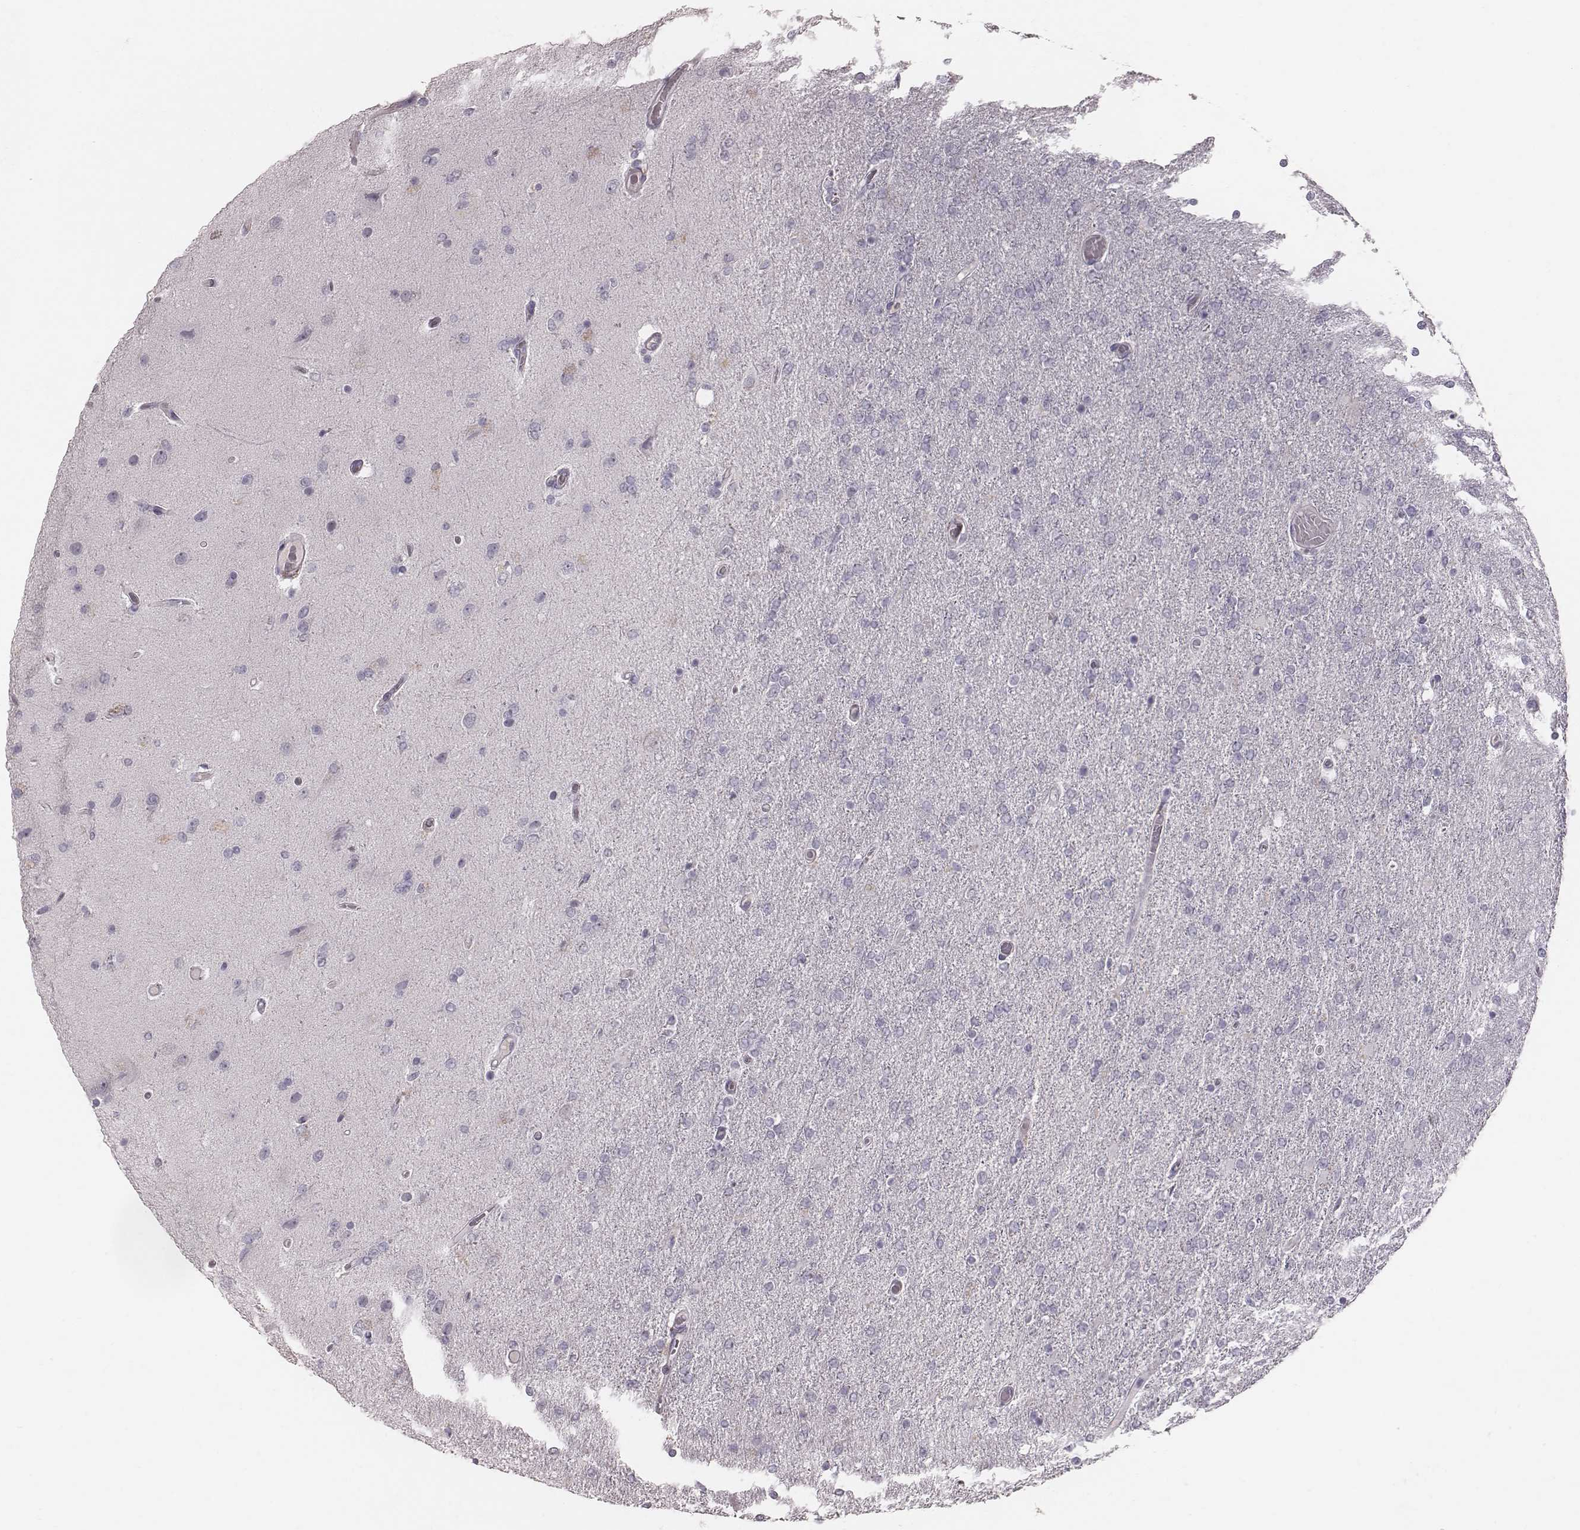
{"staining": {"intensity": "negative", "quantity": "none", "location": "none"}, "tissue": "glioma", "cell_type": "Tumor cells", "image_type": "cancer", "snomed": [{"axis": "morphology", "description": "Glioma, malignant, High grade"}, {"axis": "topography", "description": "Cerebral cortex"}], "caption": "The histopathology image exhibits no significant staining in tumor cells of high-grade glioma (malignant).", "gene": "CFTR", "patient": {"sex": "male", "age": 70}}